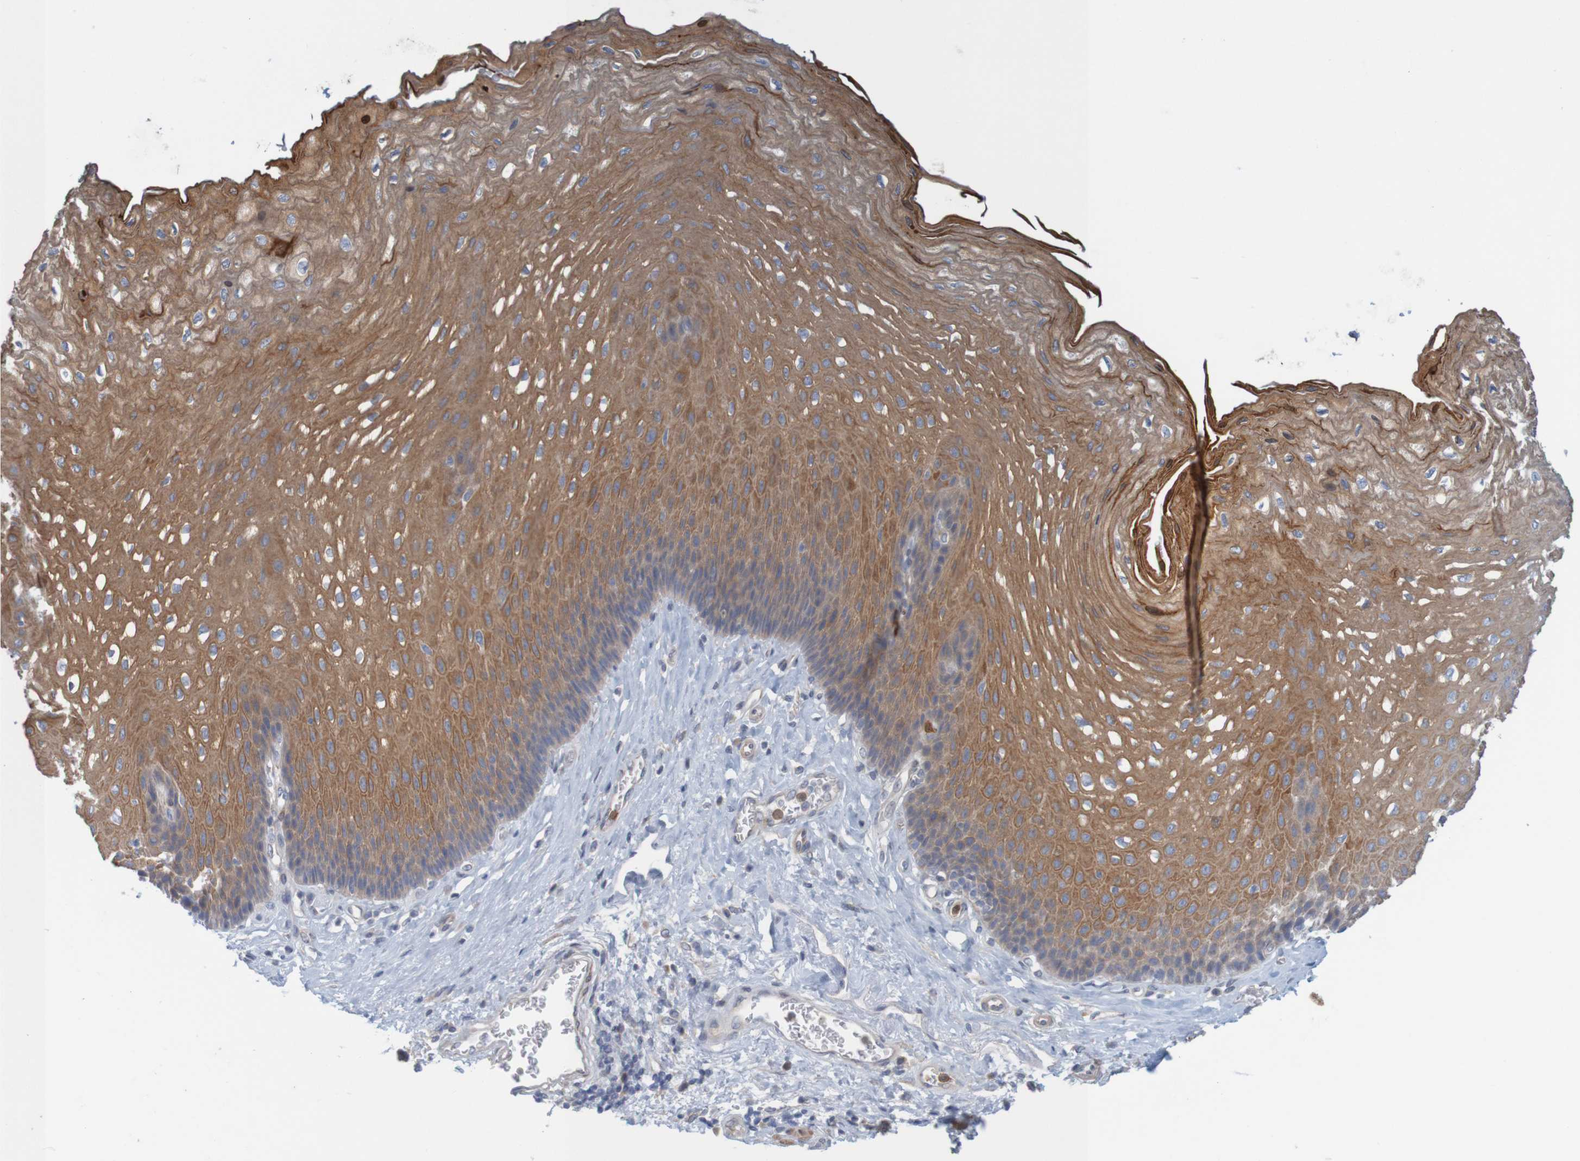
{"staining": {"intensity": "moderate", "quantity": ">75%", "location": "cytoplasmic/membranous"}, "tissue": "esophagus", "cell_type": "Squamous epithelial cells", "image_type": "normal", "snomed": [{"axis": "morphology", "description": "Normal tissue, NOS"}, {"axis": "topography", "description": "Esophagus"}], "caption": "Protein expression analysis of normal esophagus reveals moderate cytoplasmic/membranous expression in approximately >75% of squamous epithelial cells. Immunohistochemistry (ihc) stains the protein of interest in brown and the nuclei are stained blue.", "gene": "KRT23", "patient": {"sex": "female", "age": 72}}